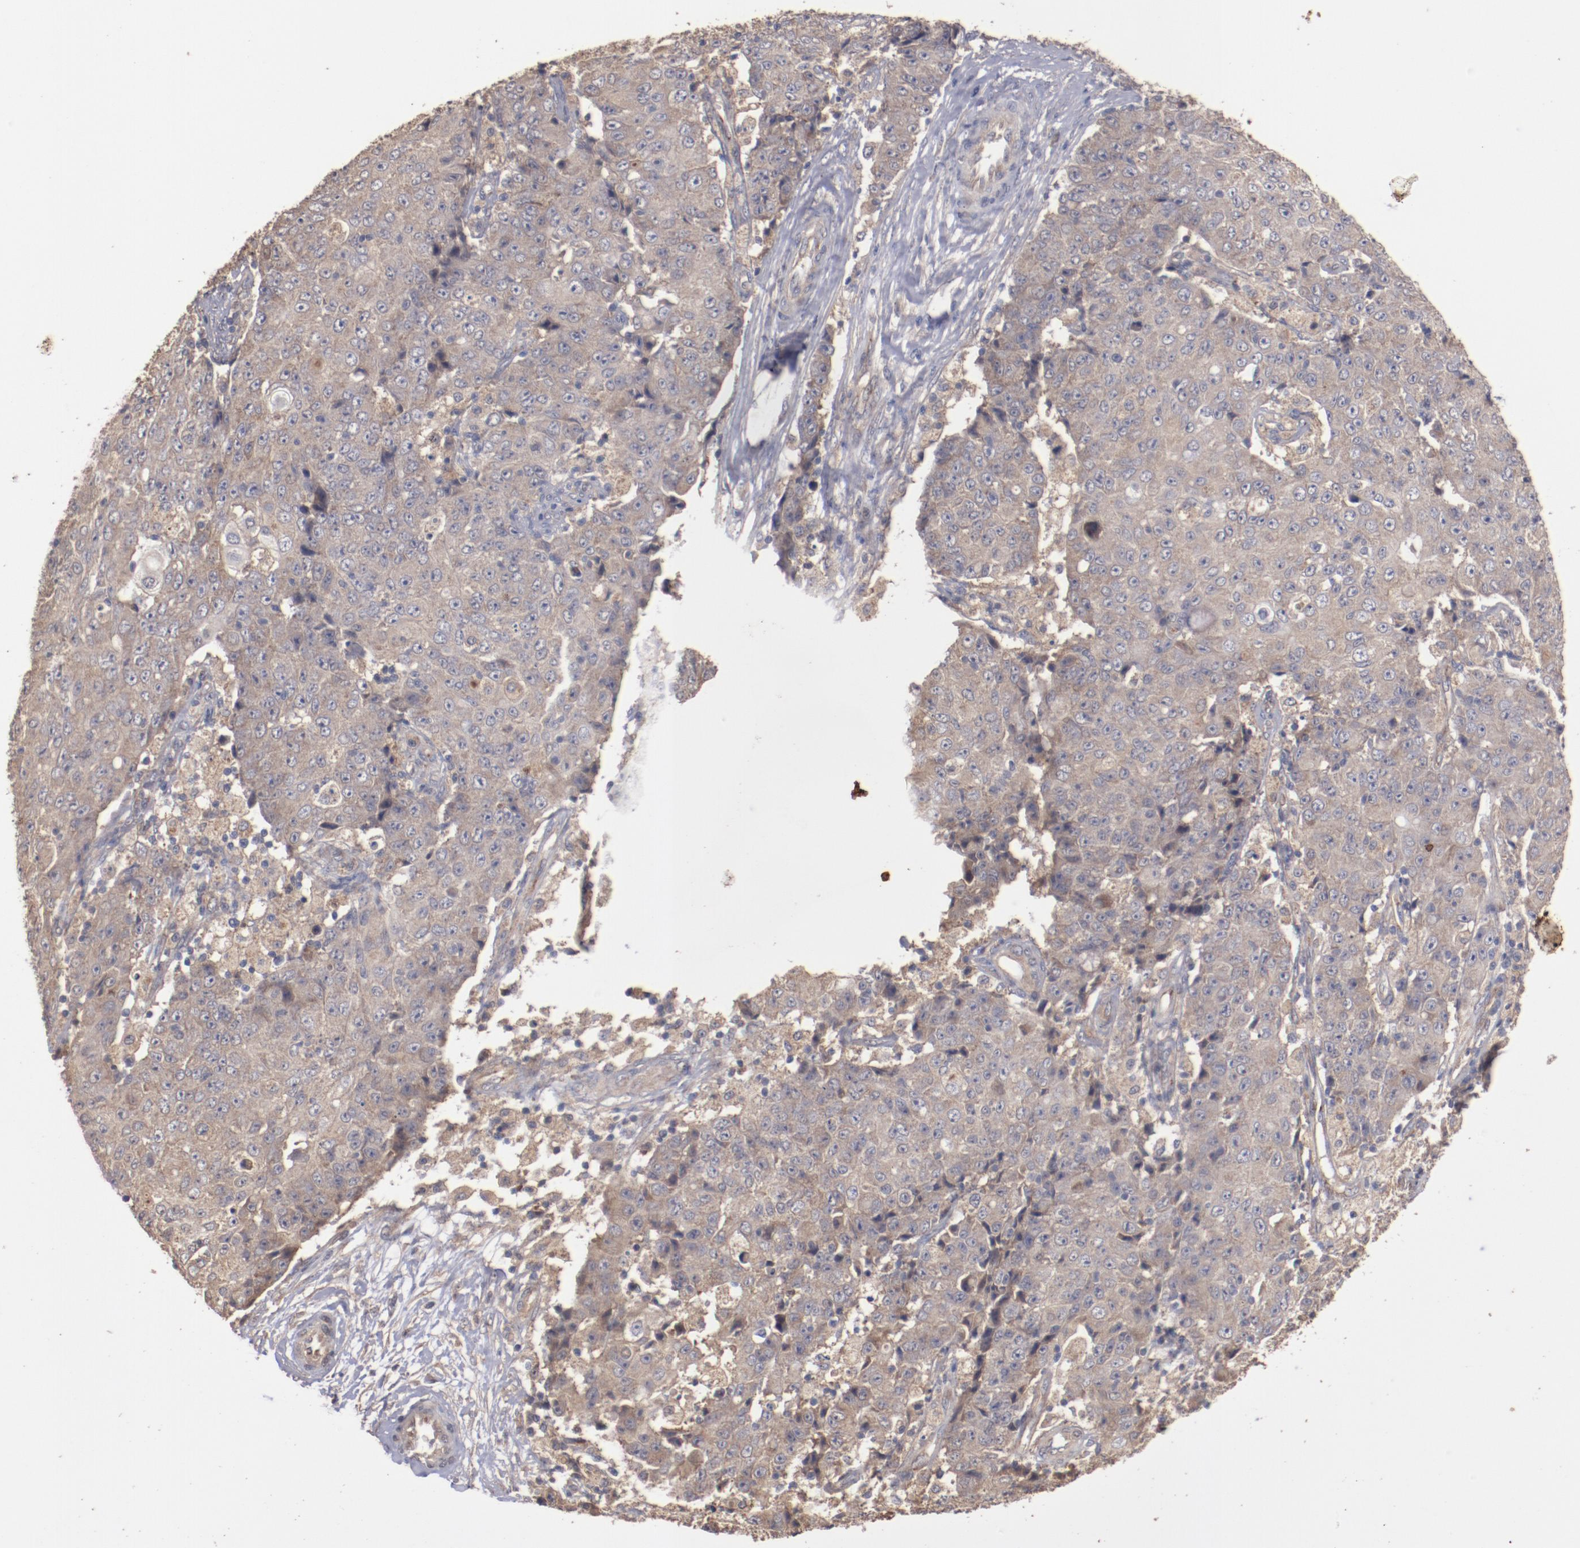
{"staining": {"intensity": "moderate", "quantity": ">75%", "location": "cytoplasmic/membranous"}, "tissue": "ovarian cancer", "cell_type": "Tumor cells", "image_type": "cancer", "snomed": [{"axis": "morphology", "description": "Carcinoma, endometroid"}, {"axis": "topography", "description": "Ovary"}], "caption": "Protein positivity by IHC shows moderate cytoplasmic/membranous staining in about >75% of tumor cells in ovarian endometroid carcinoma.", "gene": "DIPK2B", "patient": {"sex": "female", "age": 42}}